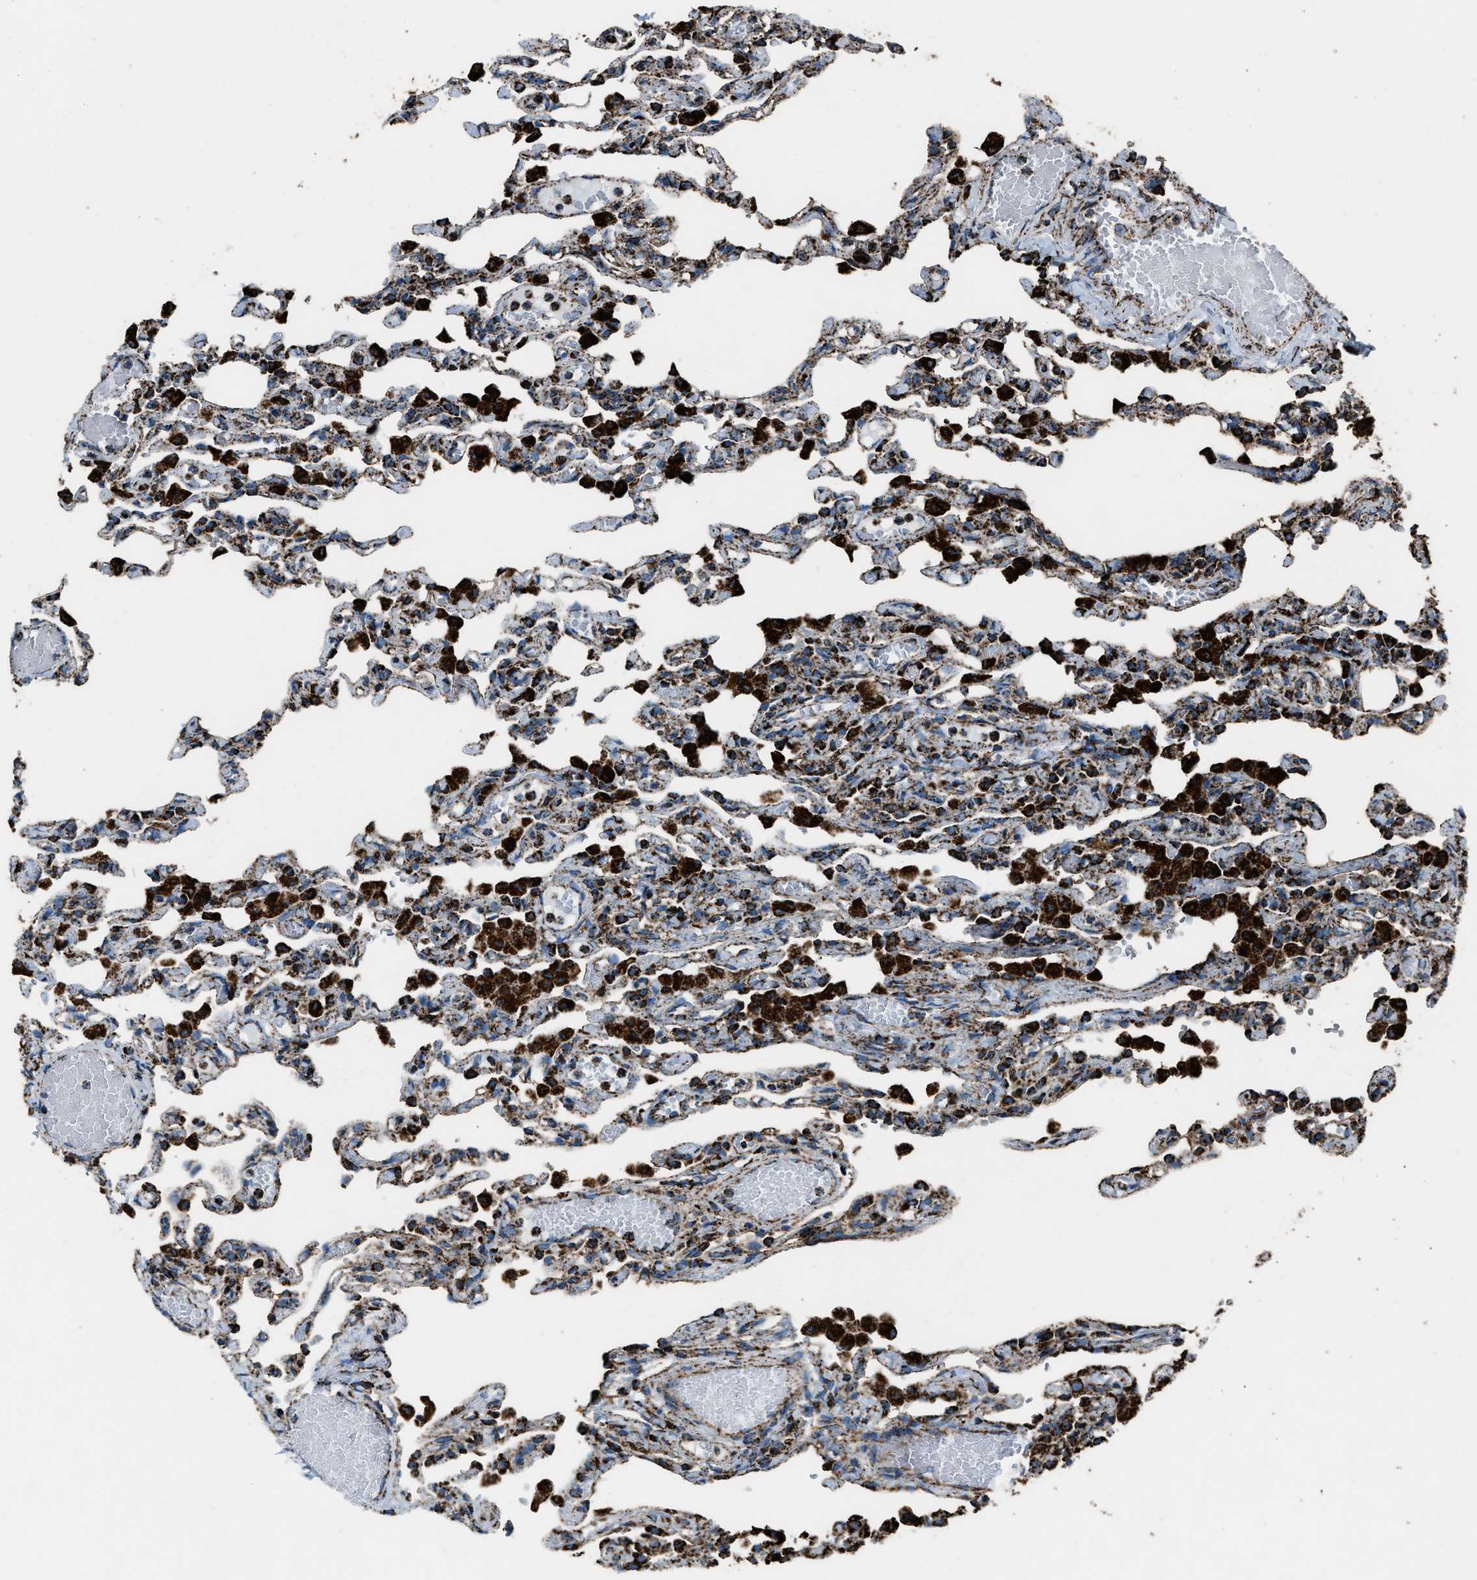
{"staining": {"intensity": "moderate", "quantity": ">75%", "location": "cytoplasmic/membranous"}, "tissue": "lung", "cell_type": "Alveolar cells", "image_type": "normal", "snomed": [{"axis": "morphology", "description": "Normal tissue, NOS"}, {"axis": "topography", "description": "Lung"}], "caption": "IHC image of unremarkable lung: lung stained using IHC displays medium levels of moderate protein expression localized specifically in the cytoplasmic/membranous of alveolar cells, appearing as a cytoplasmic/membranous brown color.", "gene": "MDH2", "patient": {"sex": "male", "age": 21}}